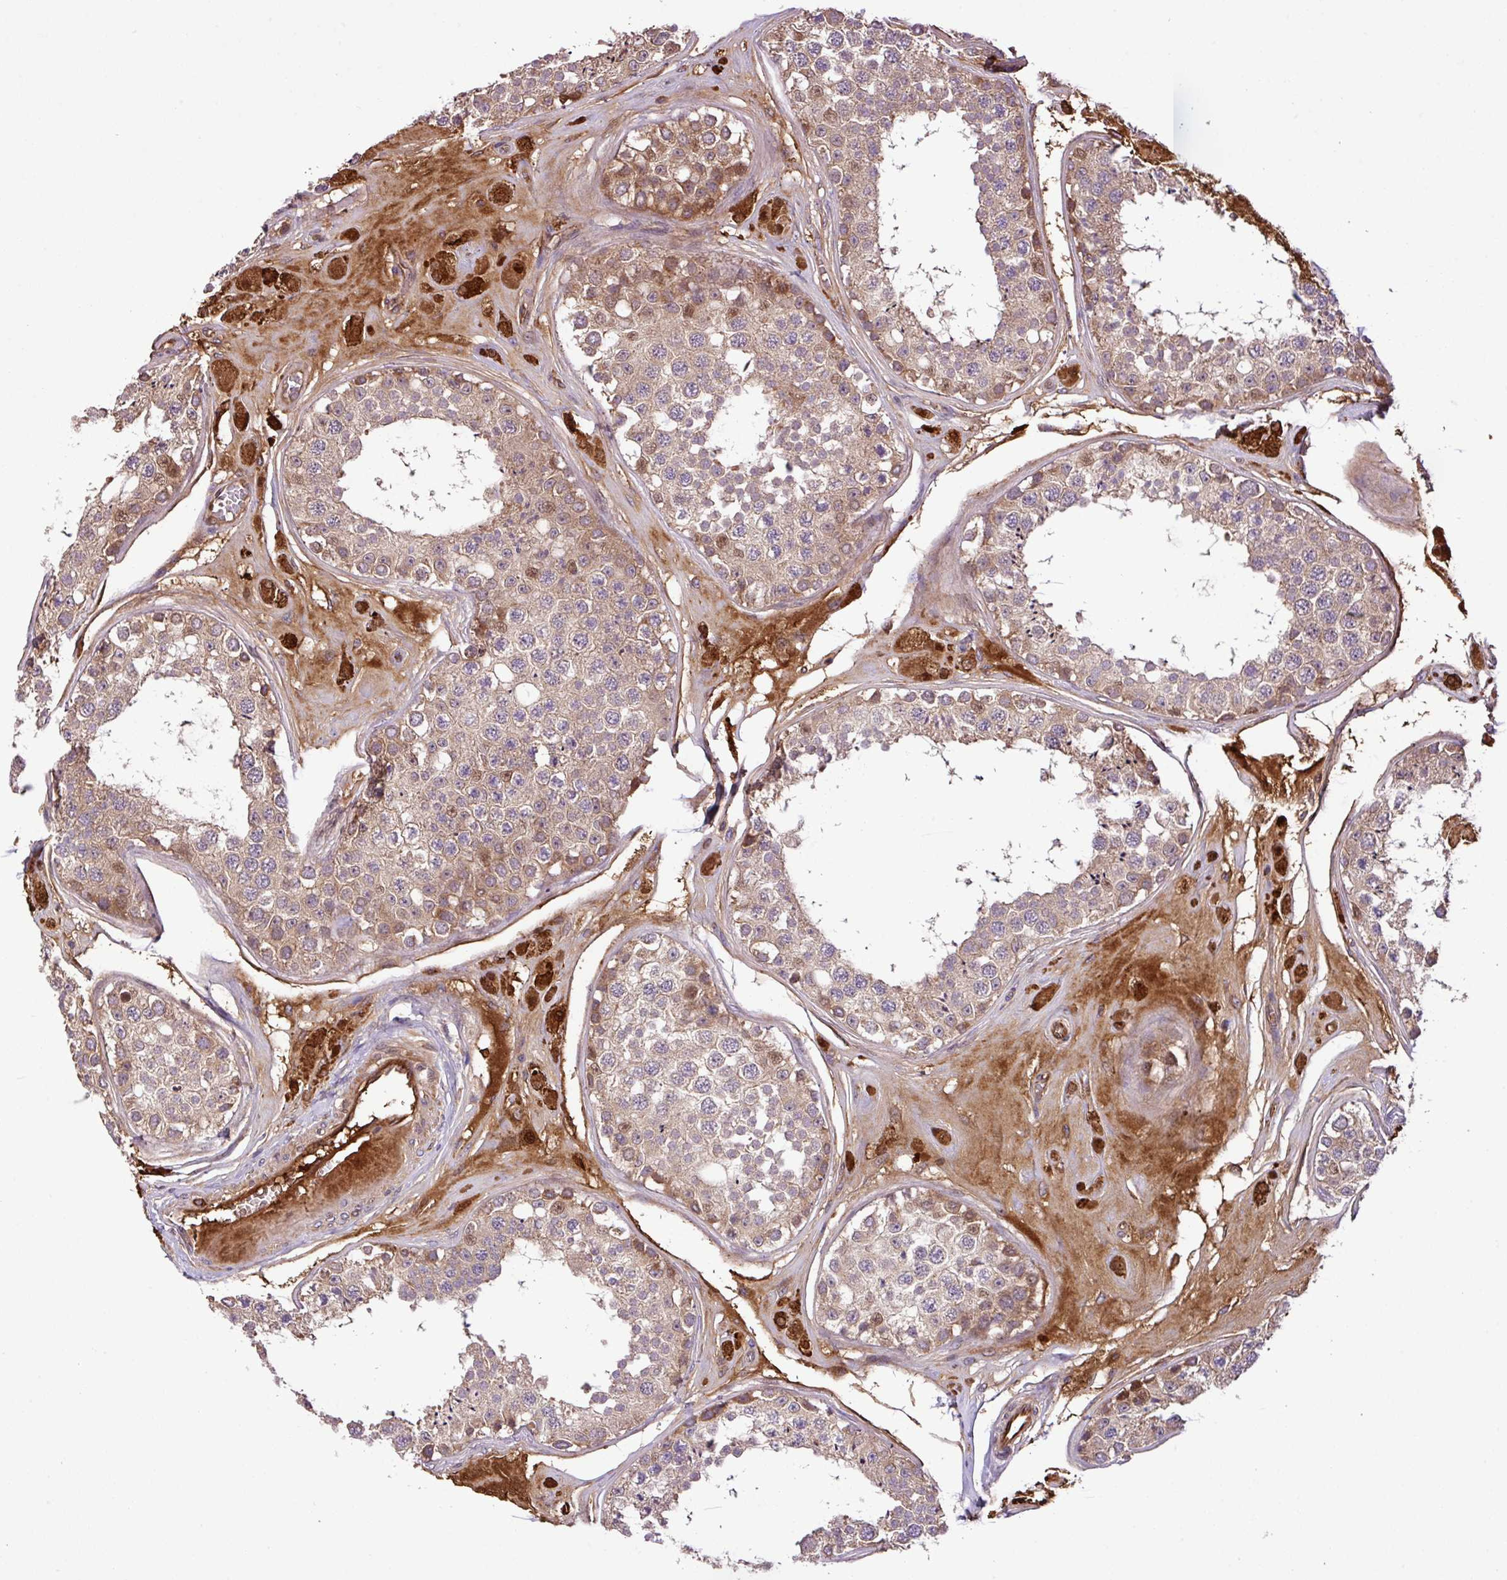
{"staining": {"intensity": "moderate", "quantity": ">75%", "location": "cytoplasmic/membranous"}, "tissue": "testis", "cell_type": "Cells in seminiferous ducts", "image_type": "normal", "snomed": [{"axis": "morphology", "description": "Normal tissue, NOS"}, {"axis": "topography", "description": "Testis"}], "caption": "Brown immunohistochemical staining in benign testis reveals moderate cytoplasmic/membranous staining in about >75% of cells in seminiferous ducts. The staining is performed using DAB brown chromogen to label protein expression. The nuclei are counter-stained blue using hematoxylin.", "gene": "ZNF266", "patient": {"sex": "male", "age": 25}}